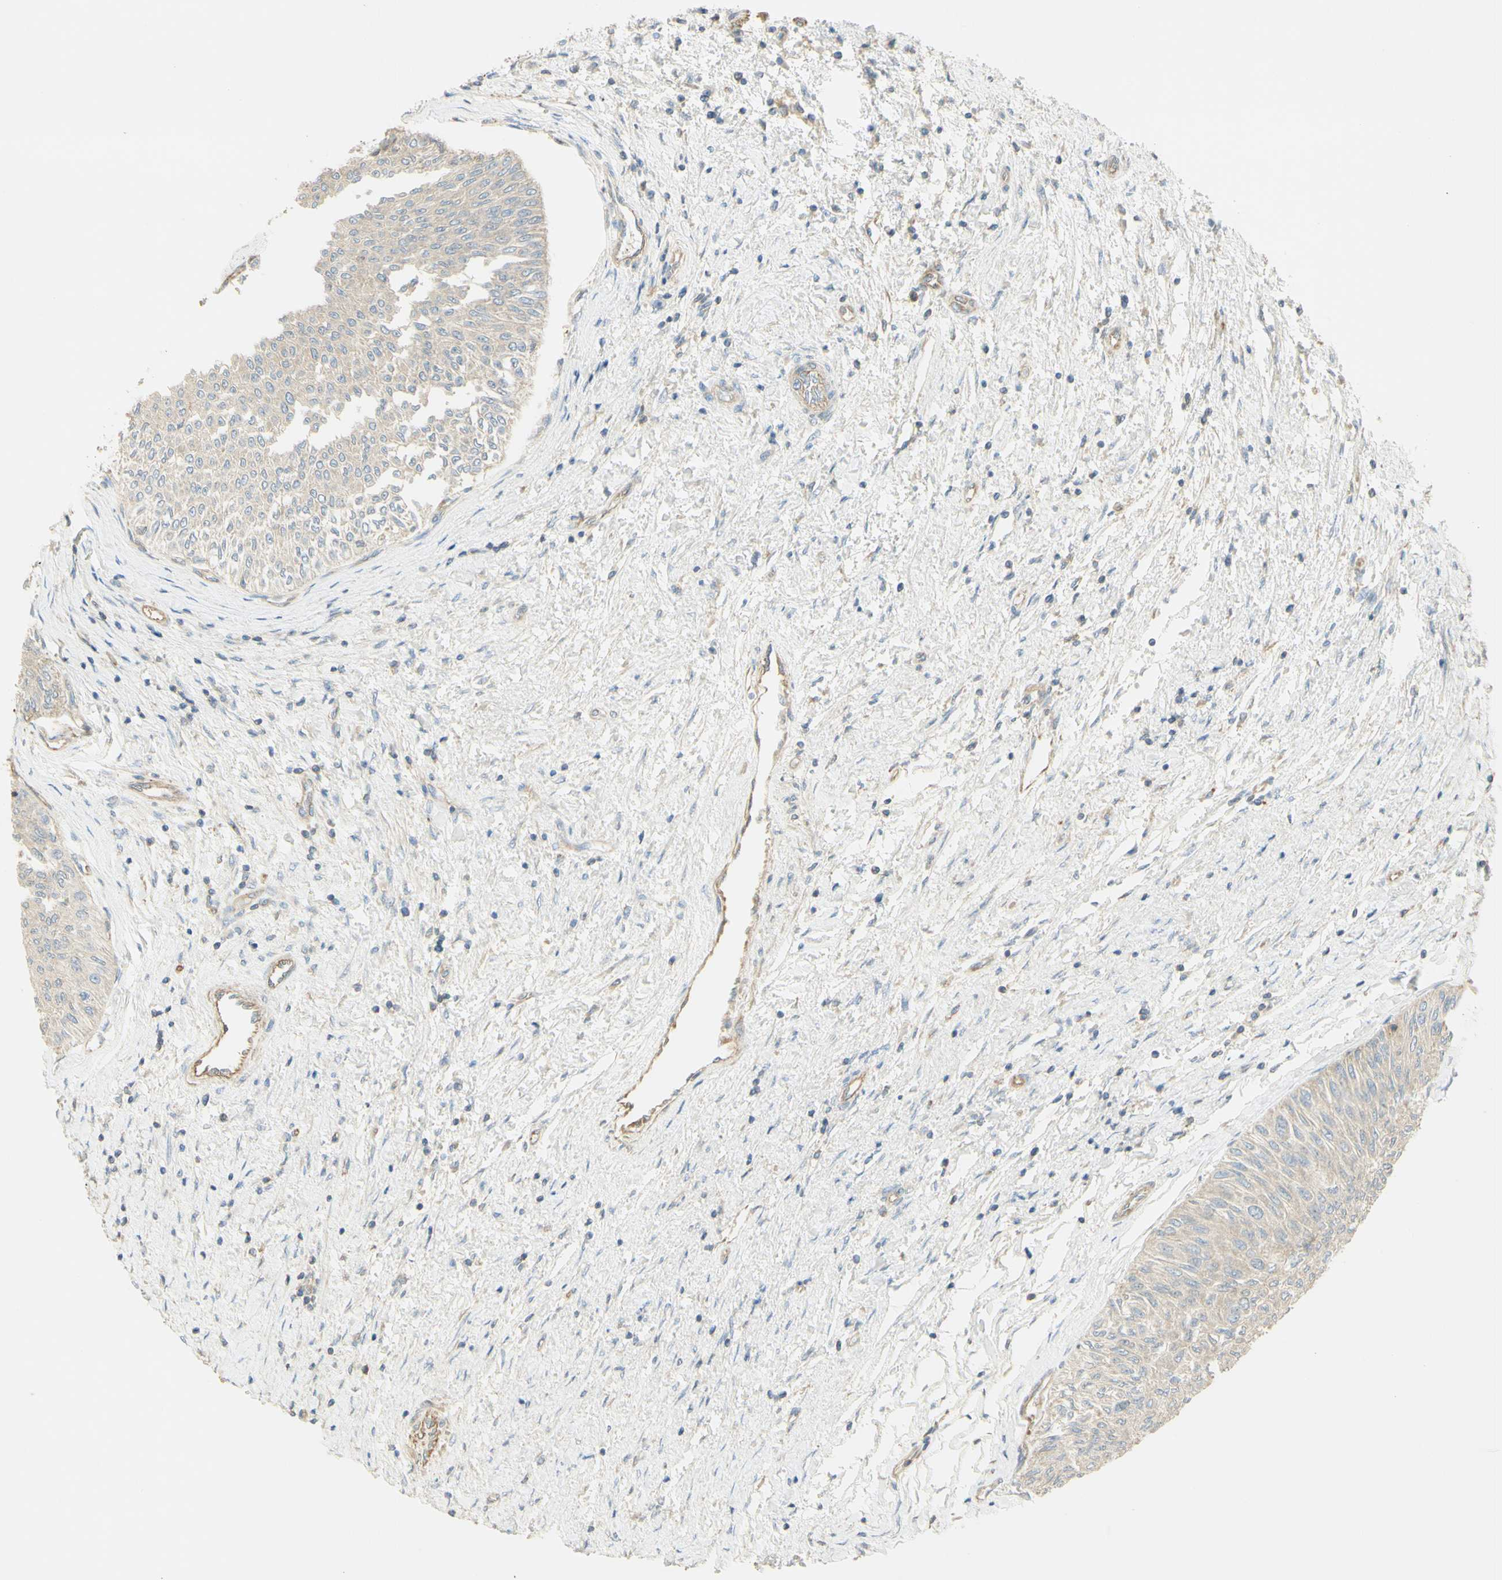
{"staining": {"intensity": "weak", "quantity": ">75%", "location": "cytoplasmic/membranous"}, "tissue": "urothelial cancer", "cell_type": "Tumor cells", "image_type": "cancer", "snomed": [{"axis": "morphology", "description": "Urothelial carcinoma, Low grade"}, {"axis": "topography", "description": "Urinary bladder"}], "caption": "Human urothelial cancer stained for a protein (brown) displays weak cytoplasmic/membranous positive staining in about >75% of tumor cells.", "gene": "IKBKG", "patient": {"sex": "male", "age": 78}}